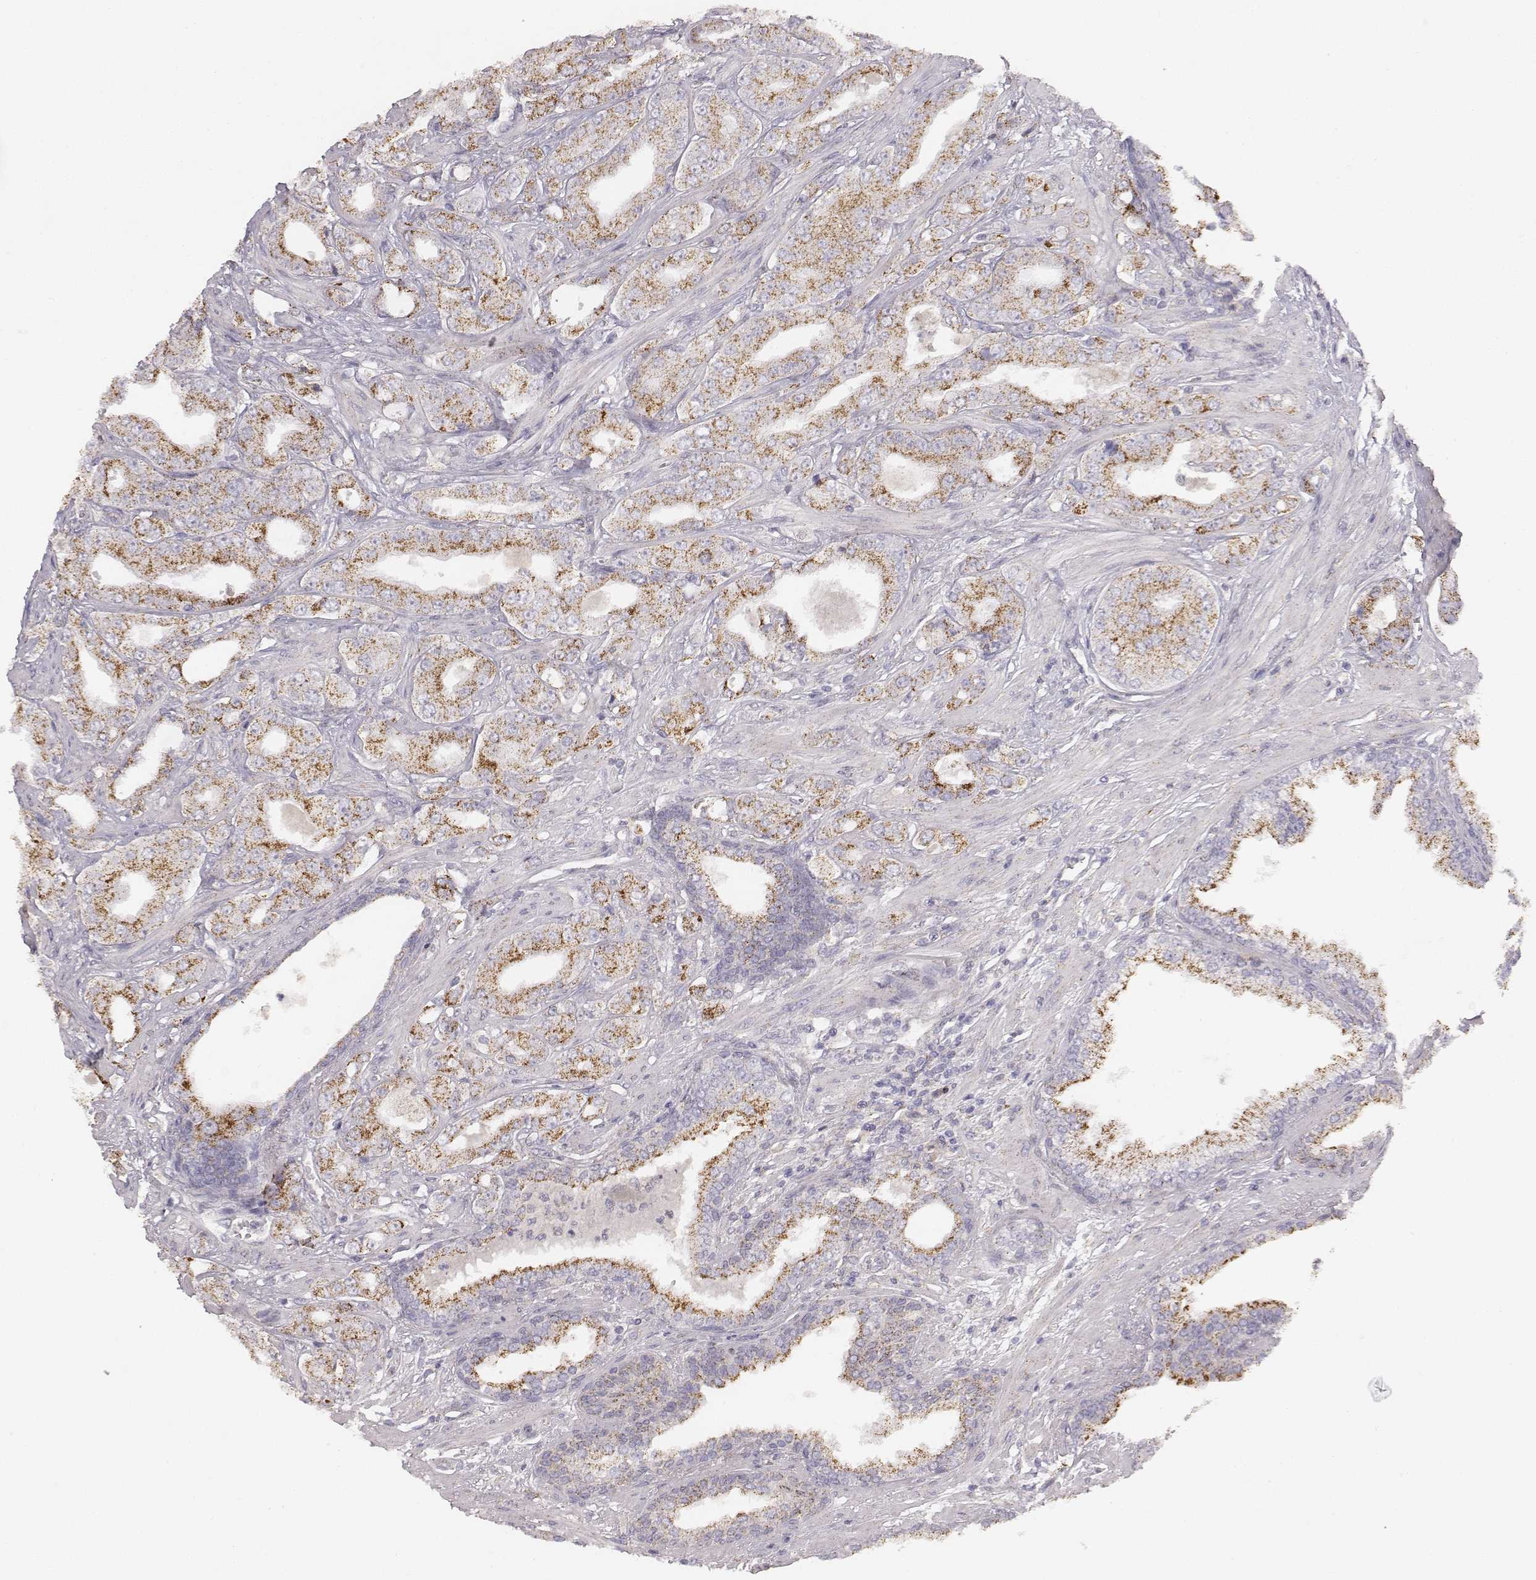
{"staining": {"intensity": "moderate", "quantity": ">75%", "location": "cytoplasmic/membranous"}, "tissue": "prostate cancer", "cell_type": "Tumor cells", "image_type": "cancer", "snomed": [{"axis": "morphology", "description": "Adenocarcinoma, Low grade"}, {"axis": "topography", "description": "Prostate"}], "caption": "Tumor cells reveal medium levels of moderate cytoplasmic/membranous staining in approximately >75% of cells in prostate cancer (adenocarcinoma (low-grade)). (Brightfield microscopy of DAB IHC at high magnification).", "gene": "ABCD3", "patient": {"sex": "male", "age": 60}}